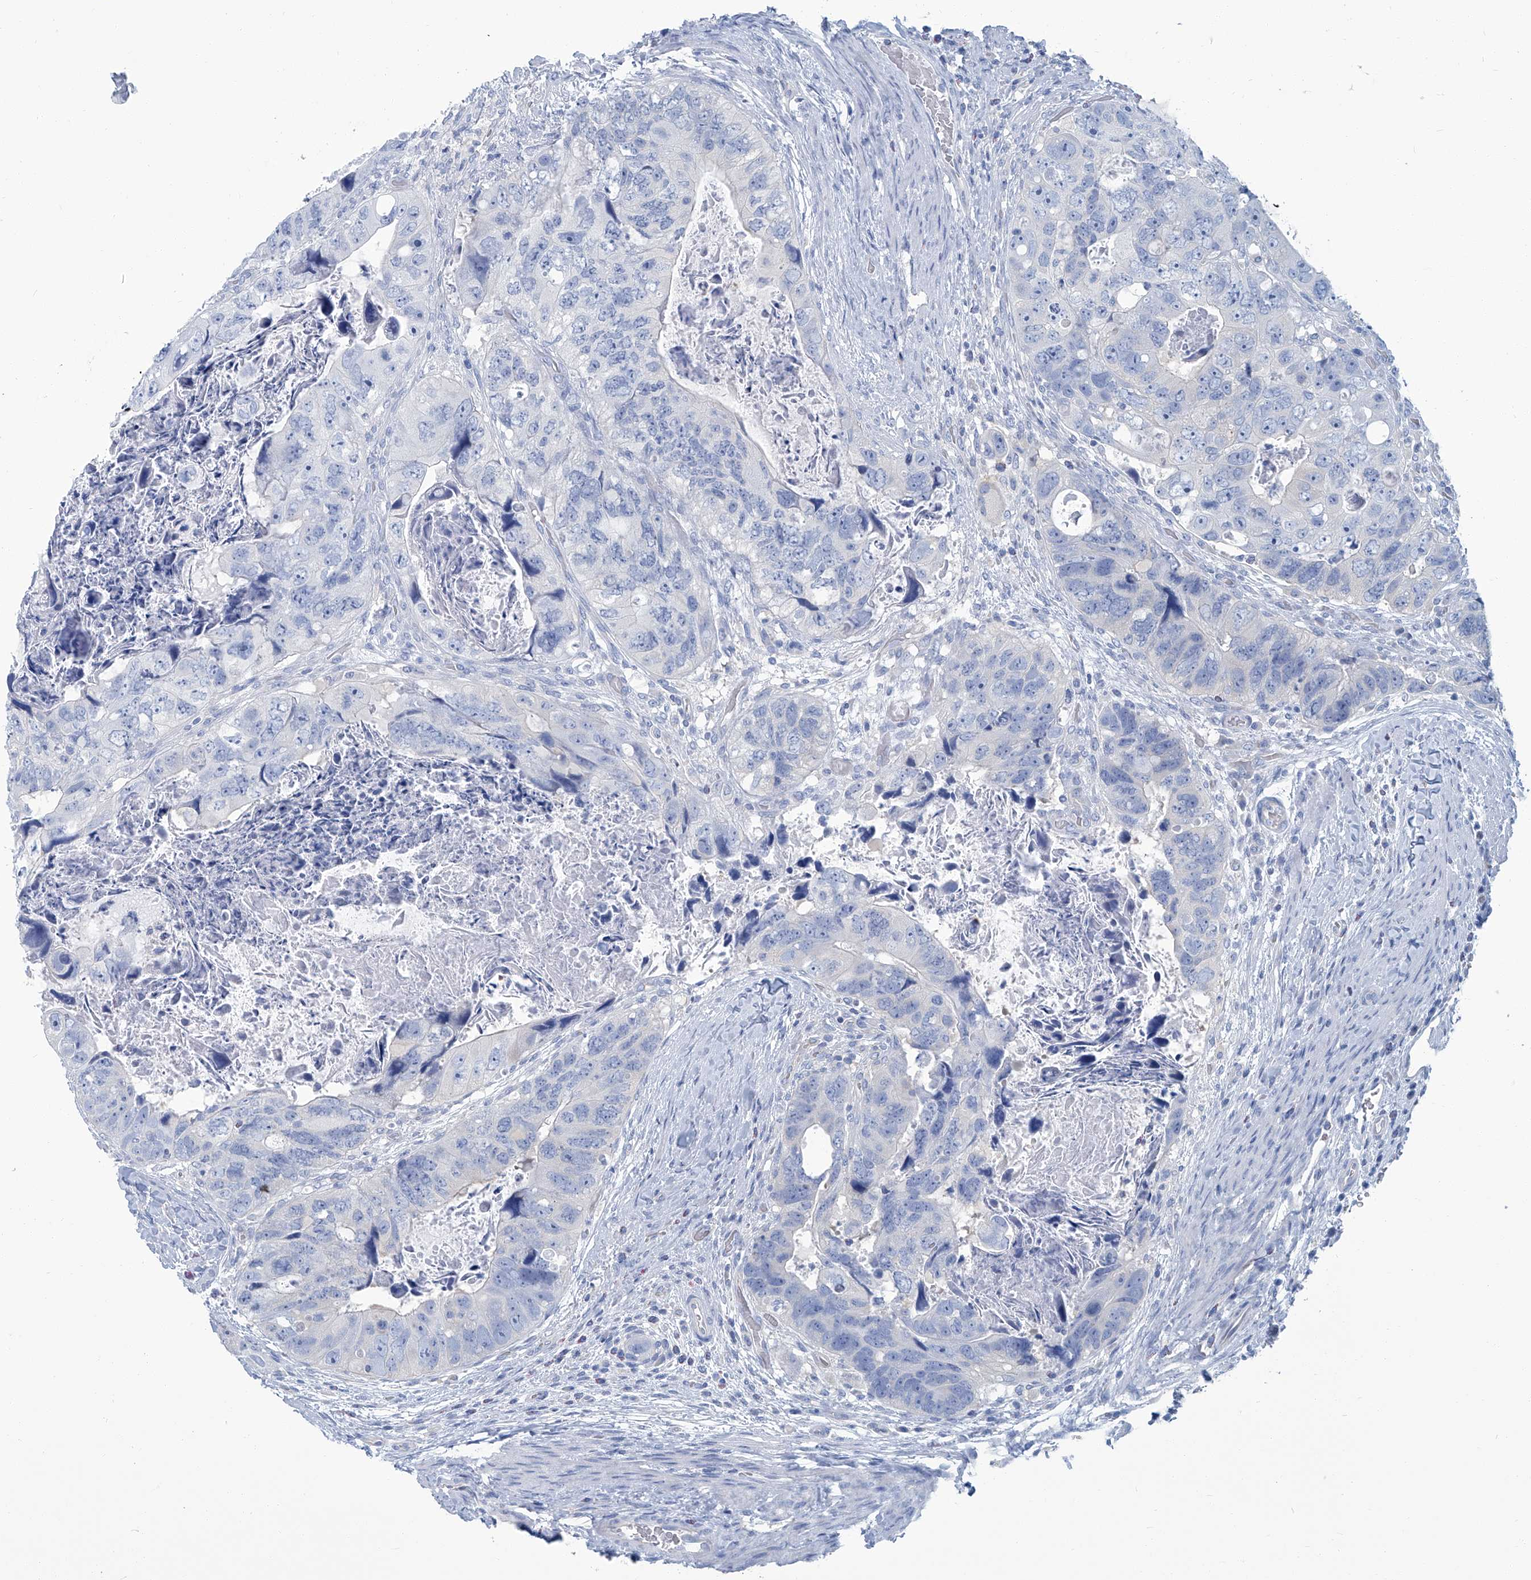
{"staining": {"intensity": "negative", "quantity": "none", "location": "none"}, "tissue": "colorectal cancer", "cell_type": "Tumor cells", "image_type": "cancer", "snomed": [{"axis": "morphology", "description": "Adenocarcinoma, NOS"}, {"axis": "topography", "description": "Rectum"}], "caption": "This is a histopathology image of immunohistochemistry staining of colorectal cancer (adenocarcinoma), which shows no expression in tumor cells.", "gene": "PFKL", "patient": {"sex": "male", "age": 59}}